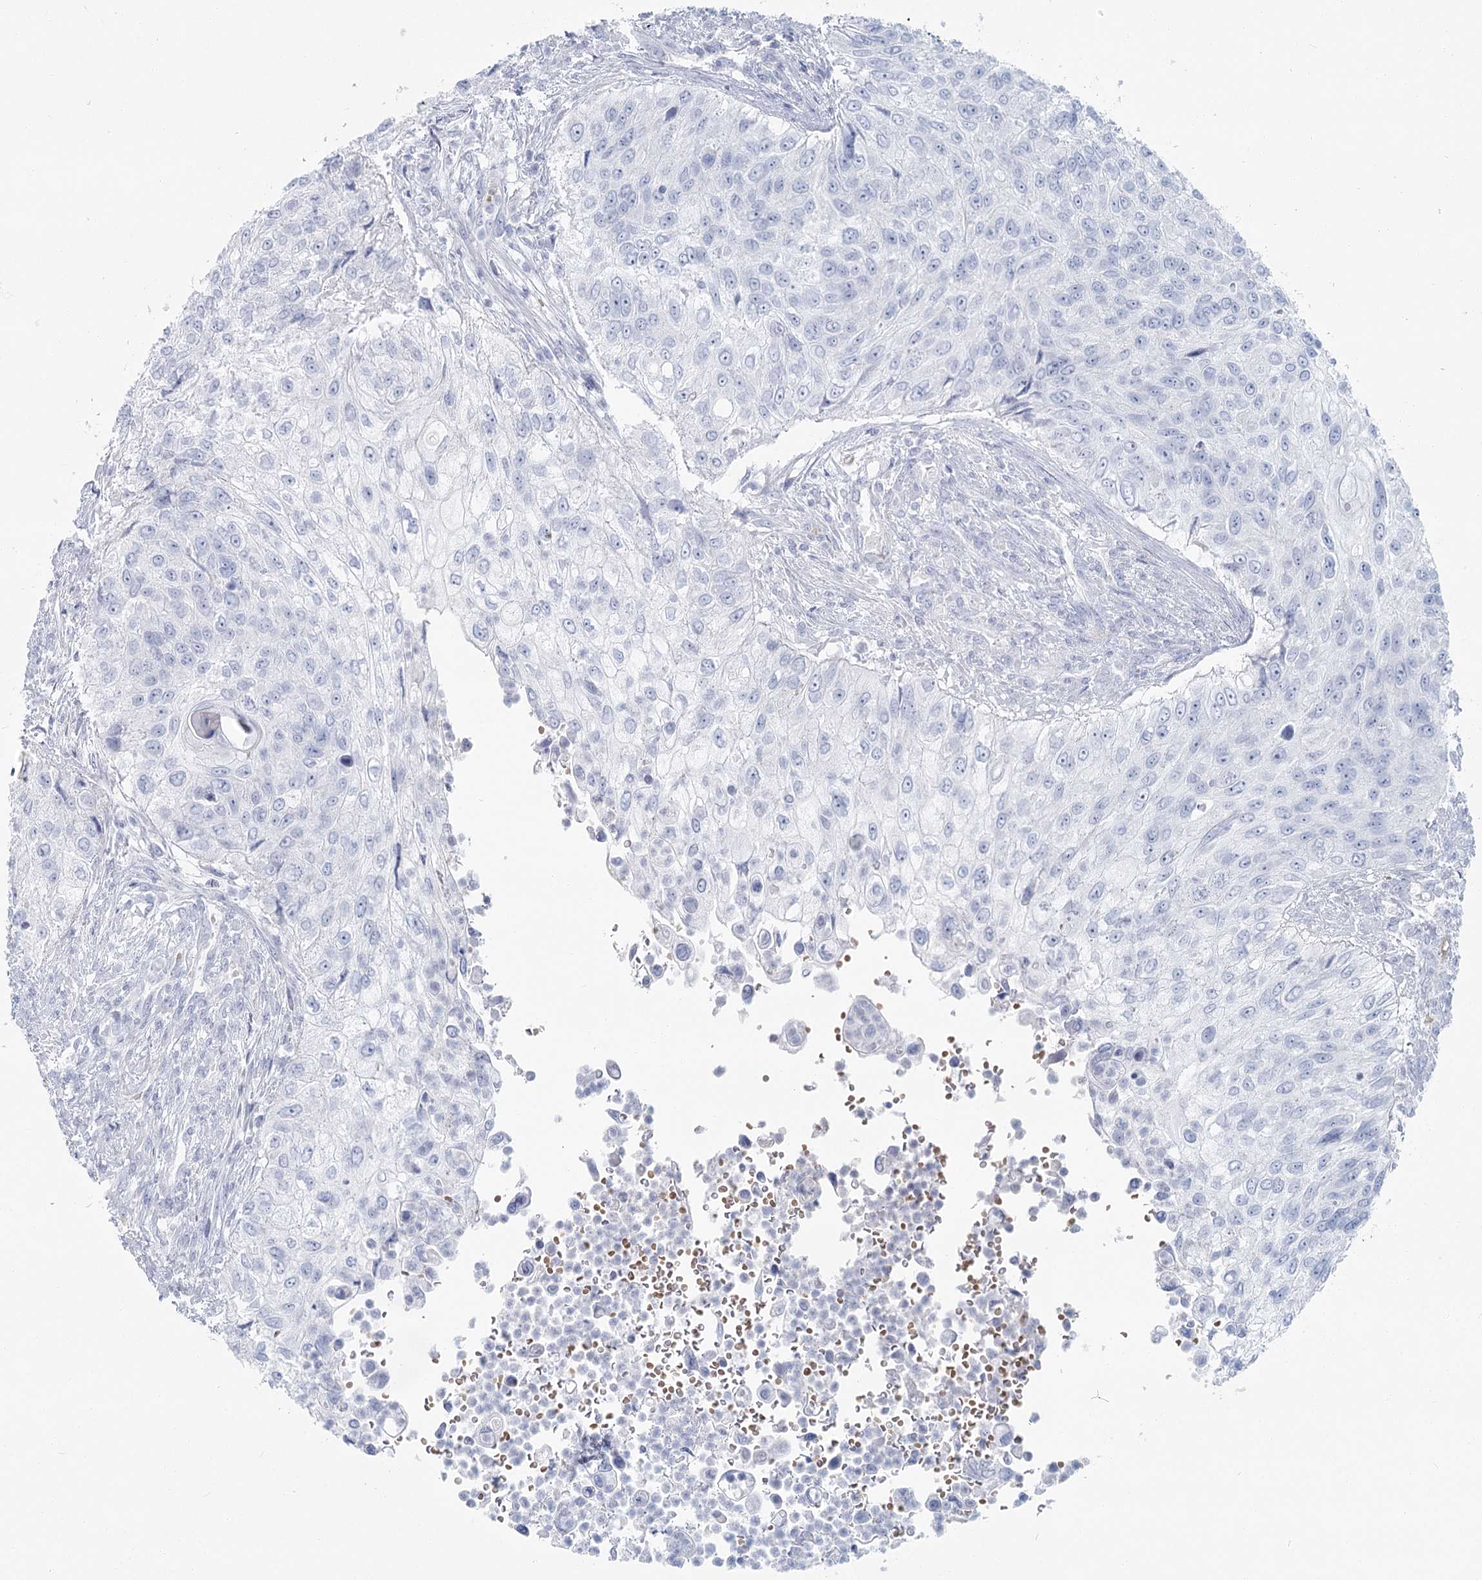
{"staining": {"intensity": "negative", "quantity": "none", "location": "none"}, "tissue": "urothelial cancer", "cell_type": "Tumor cells", "image_type": "cancer", "snomed": [{"axis": "morphology", "description": "Urothelial carcinoma, High grade"}, {"axis": "topography", "description": "Urinary bladder"}], "caption": "Immunohistochemical staining of urothelial carcinoma (high-grade) exhibits no significant staining in tumor cells.", "gene": "IFIT5", "patient": {"sex": "female", "age": 60}}